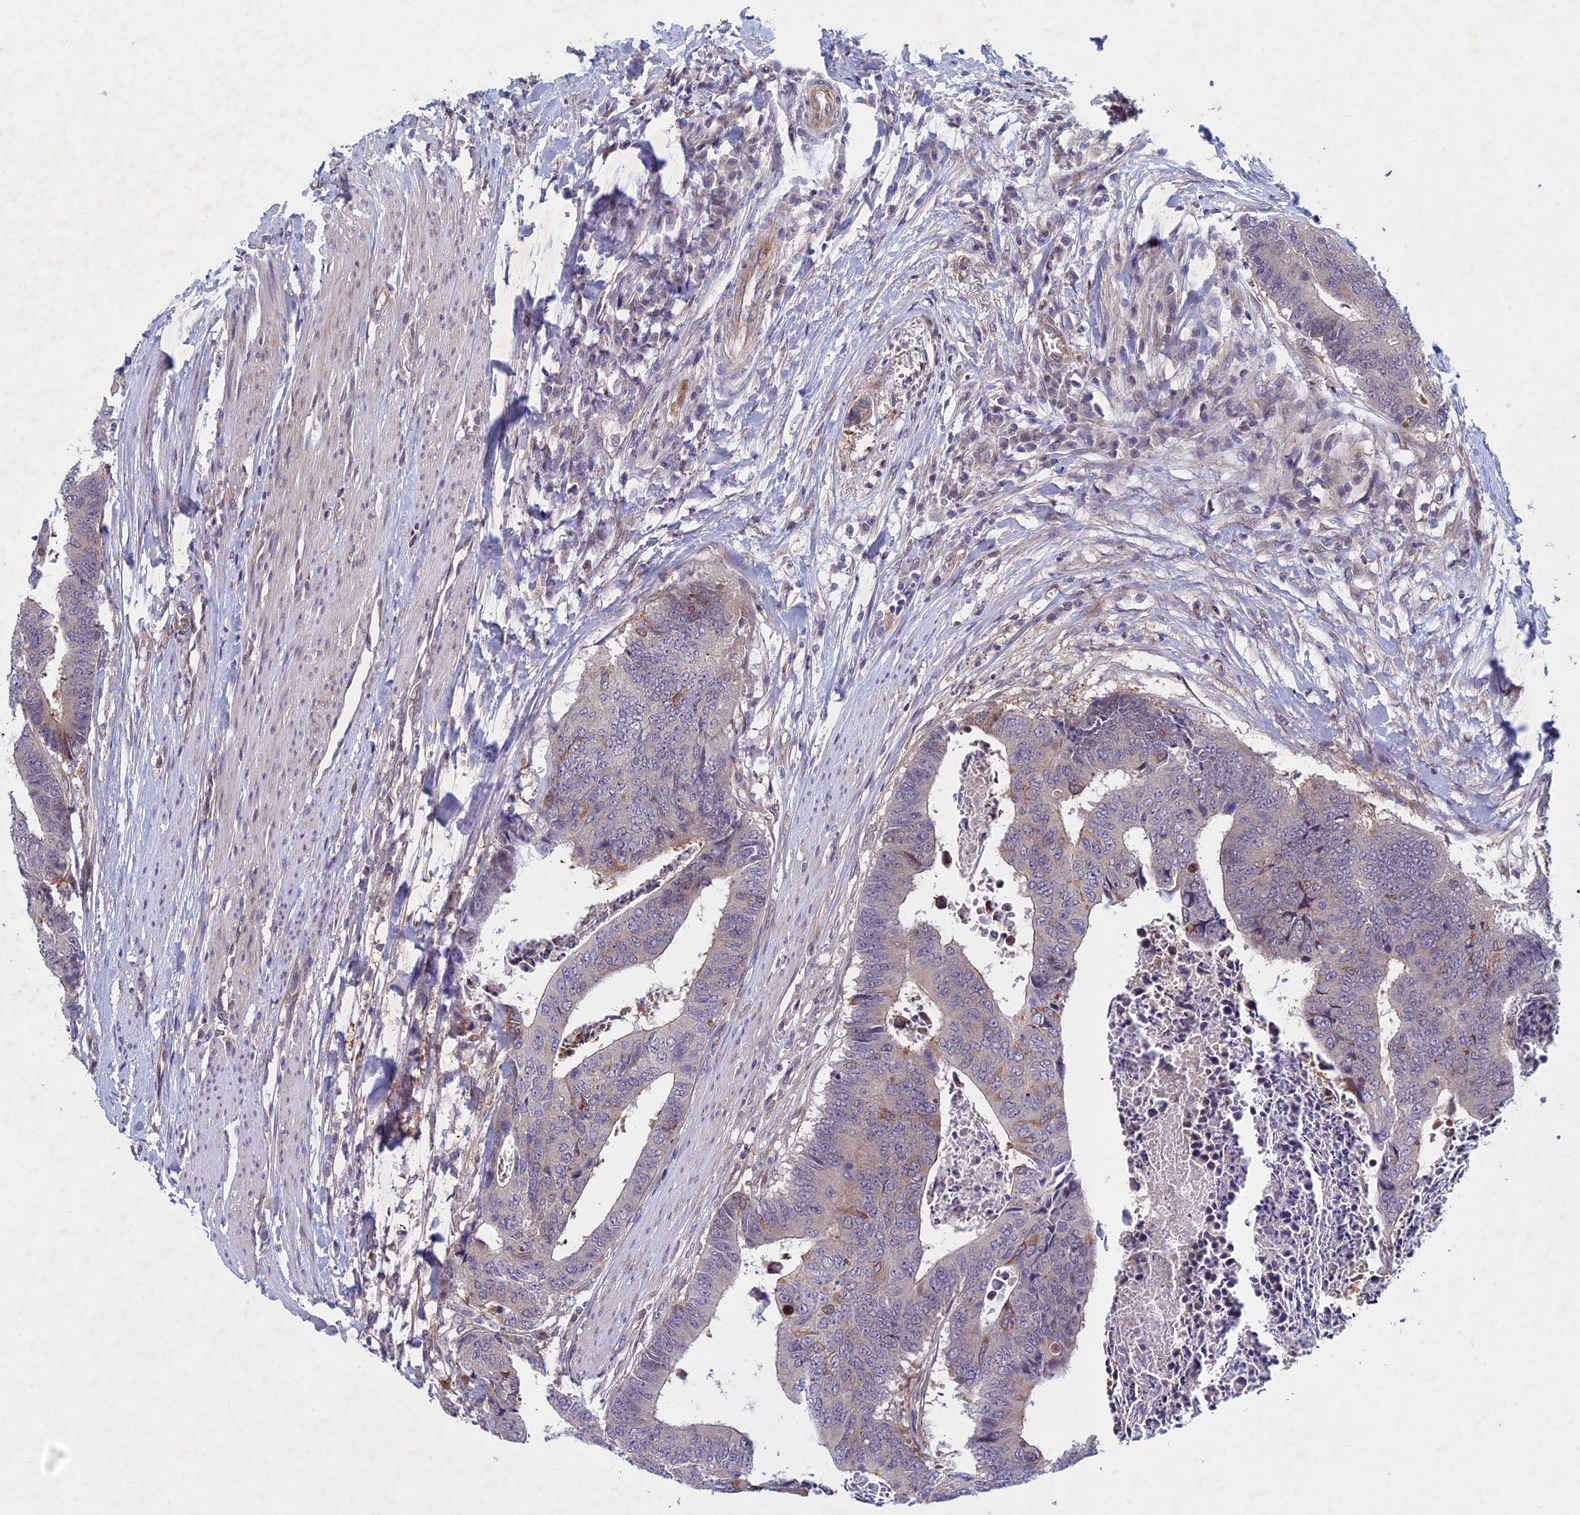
{"staining": {"intensity": "weak", "quantity": "<25%", "location": "cytoplasmic/membranous"}, "tissue": "colorectal cancer", "cell_type": "Tumor cells", "image_type": "cancer", "snomed": [{"axis": "morphology", "description": "Adenocarcinoma, NOS"}, {"axis": "topography", "description": "Rectum"}], "caption": "A photomicrograph of adenocarcinoma (colorectal) stained for a protein displays no brown staining in tumor cells. Nuclei are stained in blue.", "gene": "PTHLH", "patient": {"sex": "male", "age": 84}}